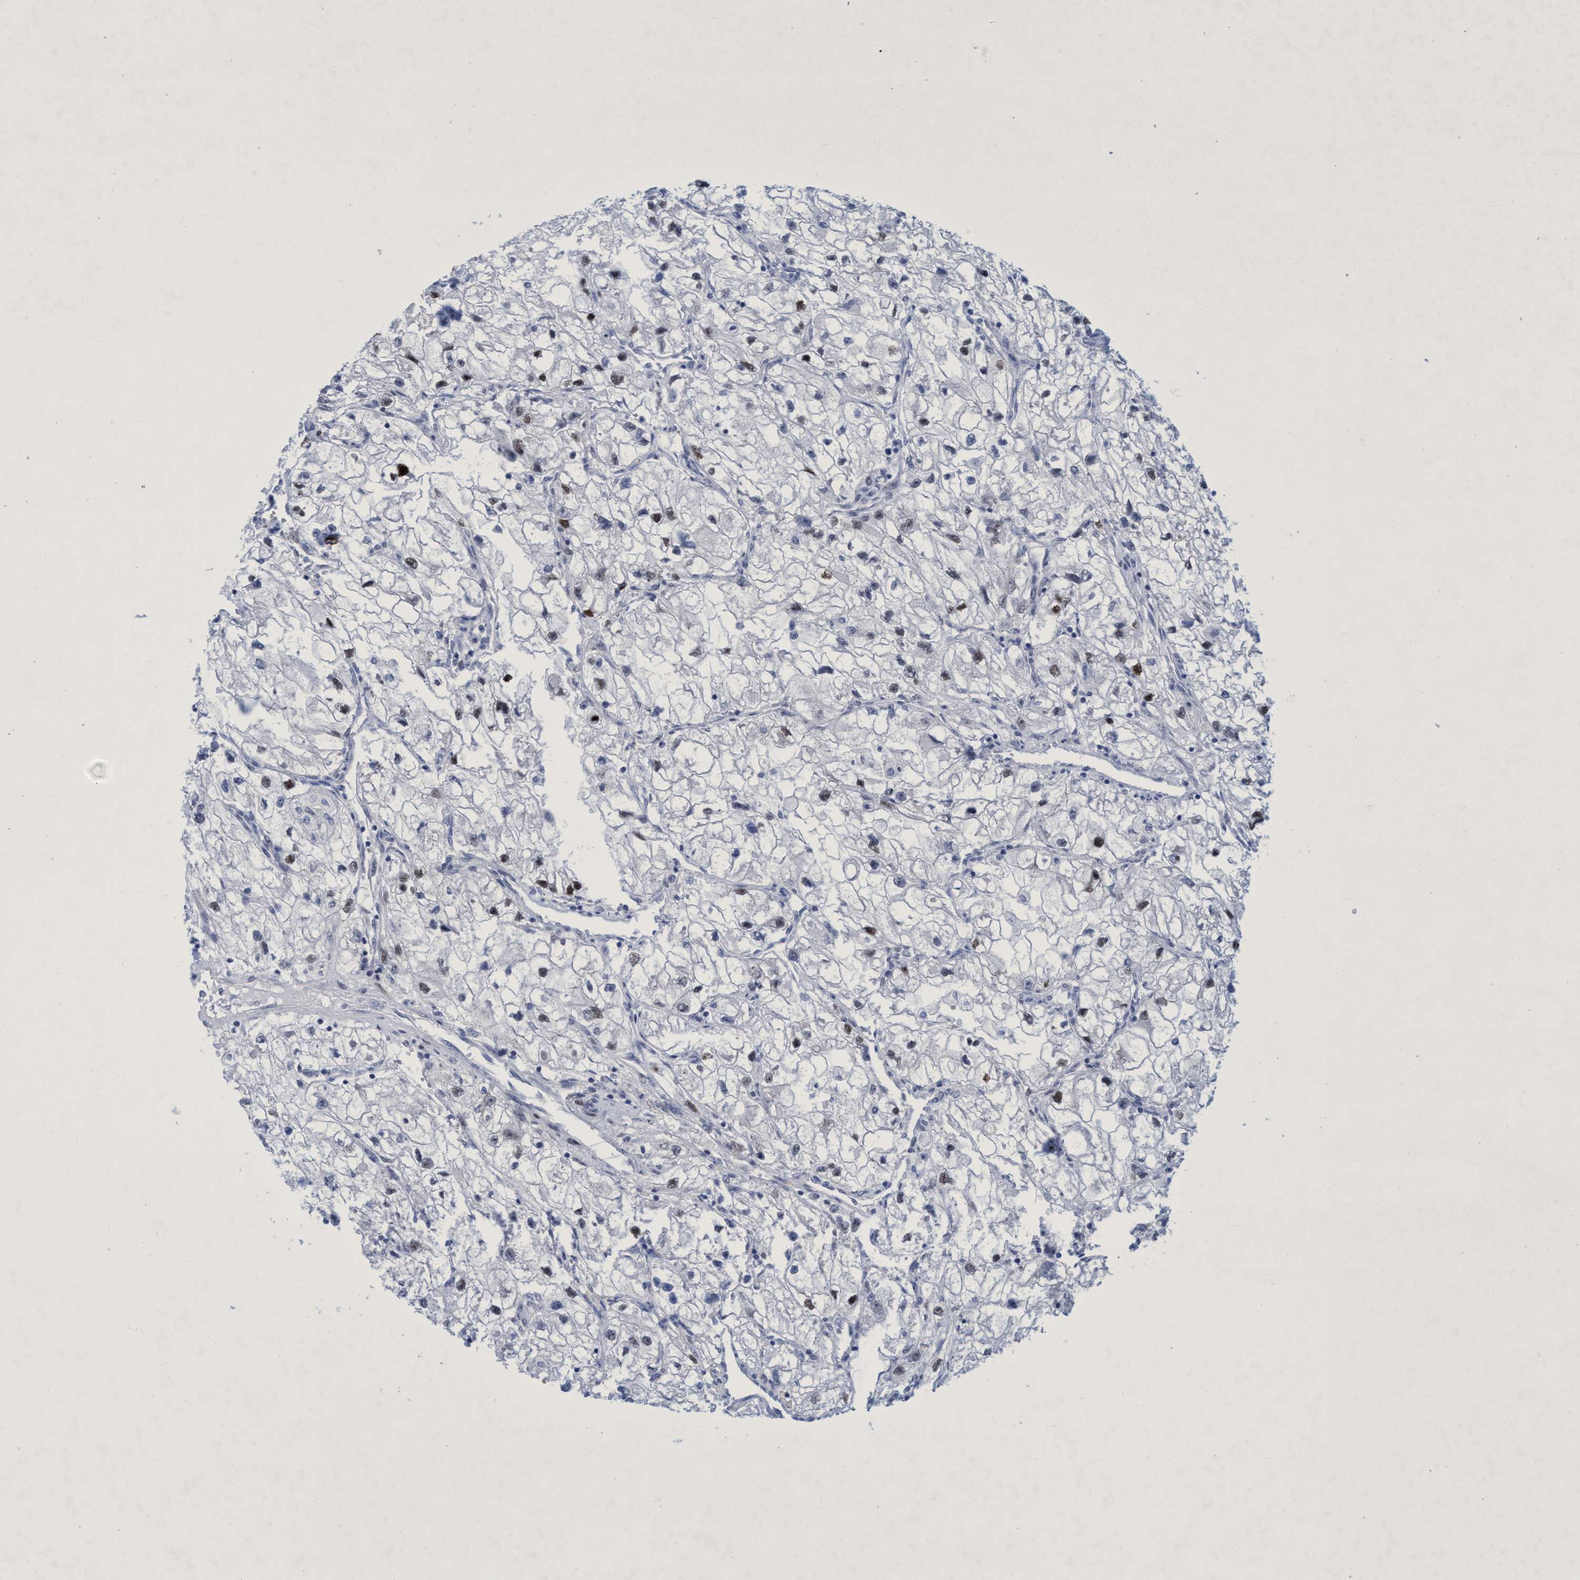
{"staining": {"intensity": "moderate", "quantity": "25%-75%", "location": "nuclear"}, "tissue": "renal cancer", "cell_type": "Tumor cells", "image_type": "cancer", "snomed": [{"axis": "morphology", "description": "Adenocarcinoma, NOS"}, {"axis": "topography", "description": "Kidney"}], "caption": "Moderate nuclear protein staining is appreciated in approximately 25%-75% of tumor cells in renal adenocarcinoma.", "gene": "R3HCC1", "patient": {"sex": "female", "age": 70}}